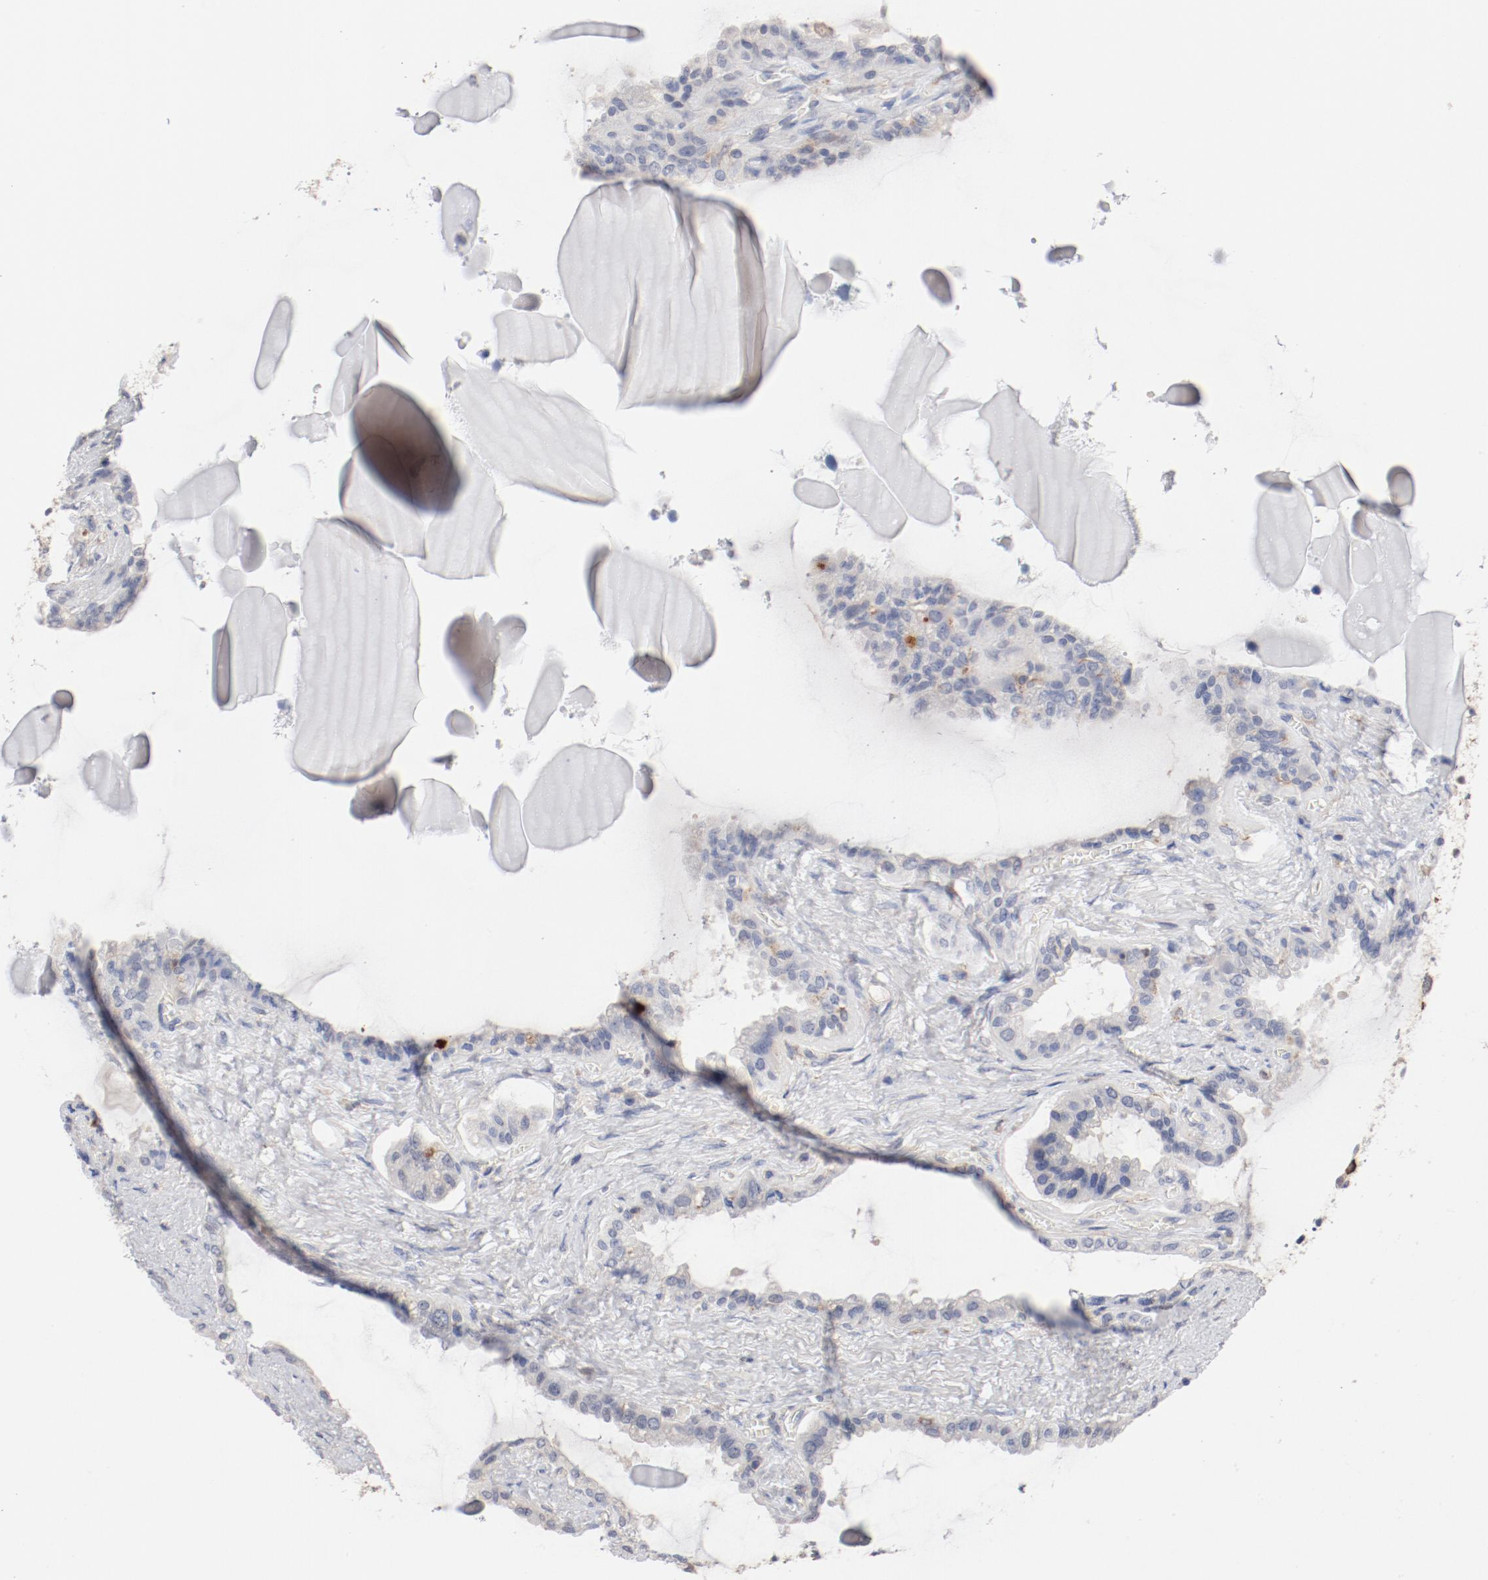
{"staining": {"intensity": "negative", "quantity": "none", "location": "none"}, "tissue": "seminal vesicle", "cell_type": "Glandular cells", "image_type": "normal", "snomed": [{"axis": "morphology", "description": "Normal tissue, NOS"}, {"axis": "morphology", "description": "Inflammation, NOS"}, {"axis": "topography", "description": "Urinary bladder"}, {"axis": "topography", "description": "Prostate"}, {"axis": "topography", "description": "Seminal veicle"}], "caption": "Unremarkable seminal vesicle was stained to show a protein in brown. There is no significant staining in glandular cells. Brightfield microscopy of immunohistochemistry (IHC) stained with DAB (3,3'-diaminobenzidine) (brown) and hematoxylin (blue), captured at high magnification.", "gene": "CBL", "patient": {"sex": "male", "age": 82}}